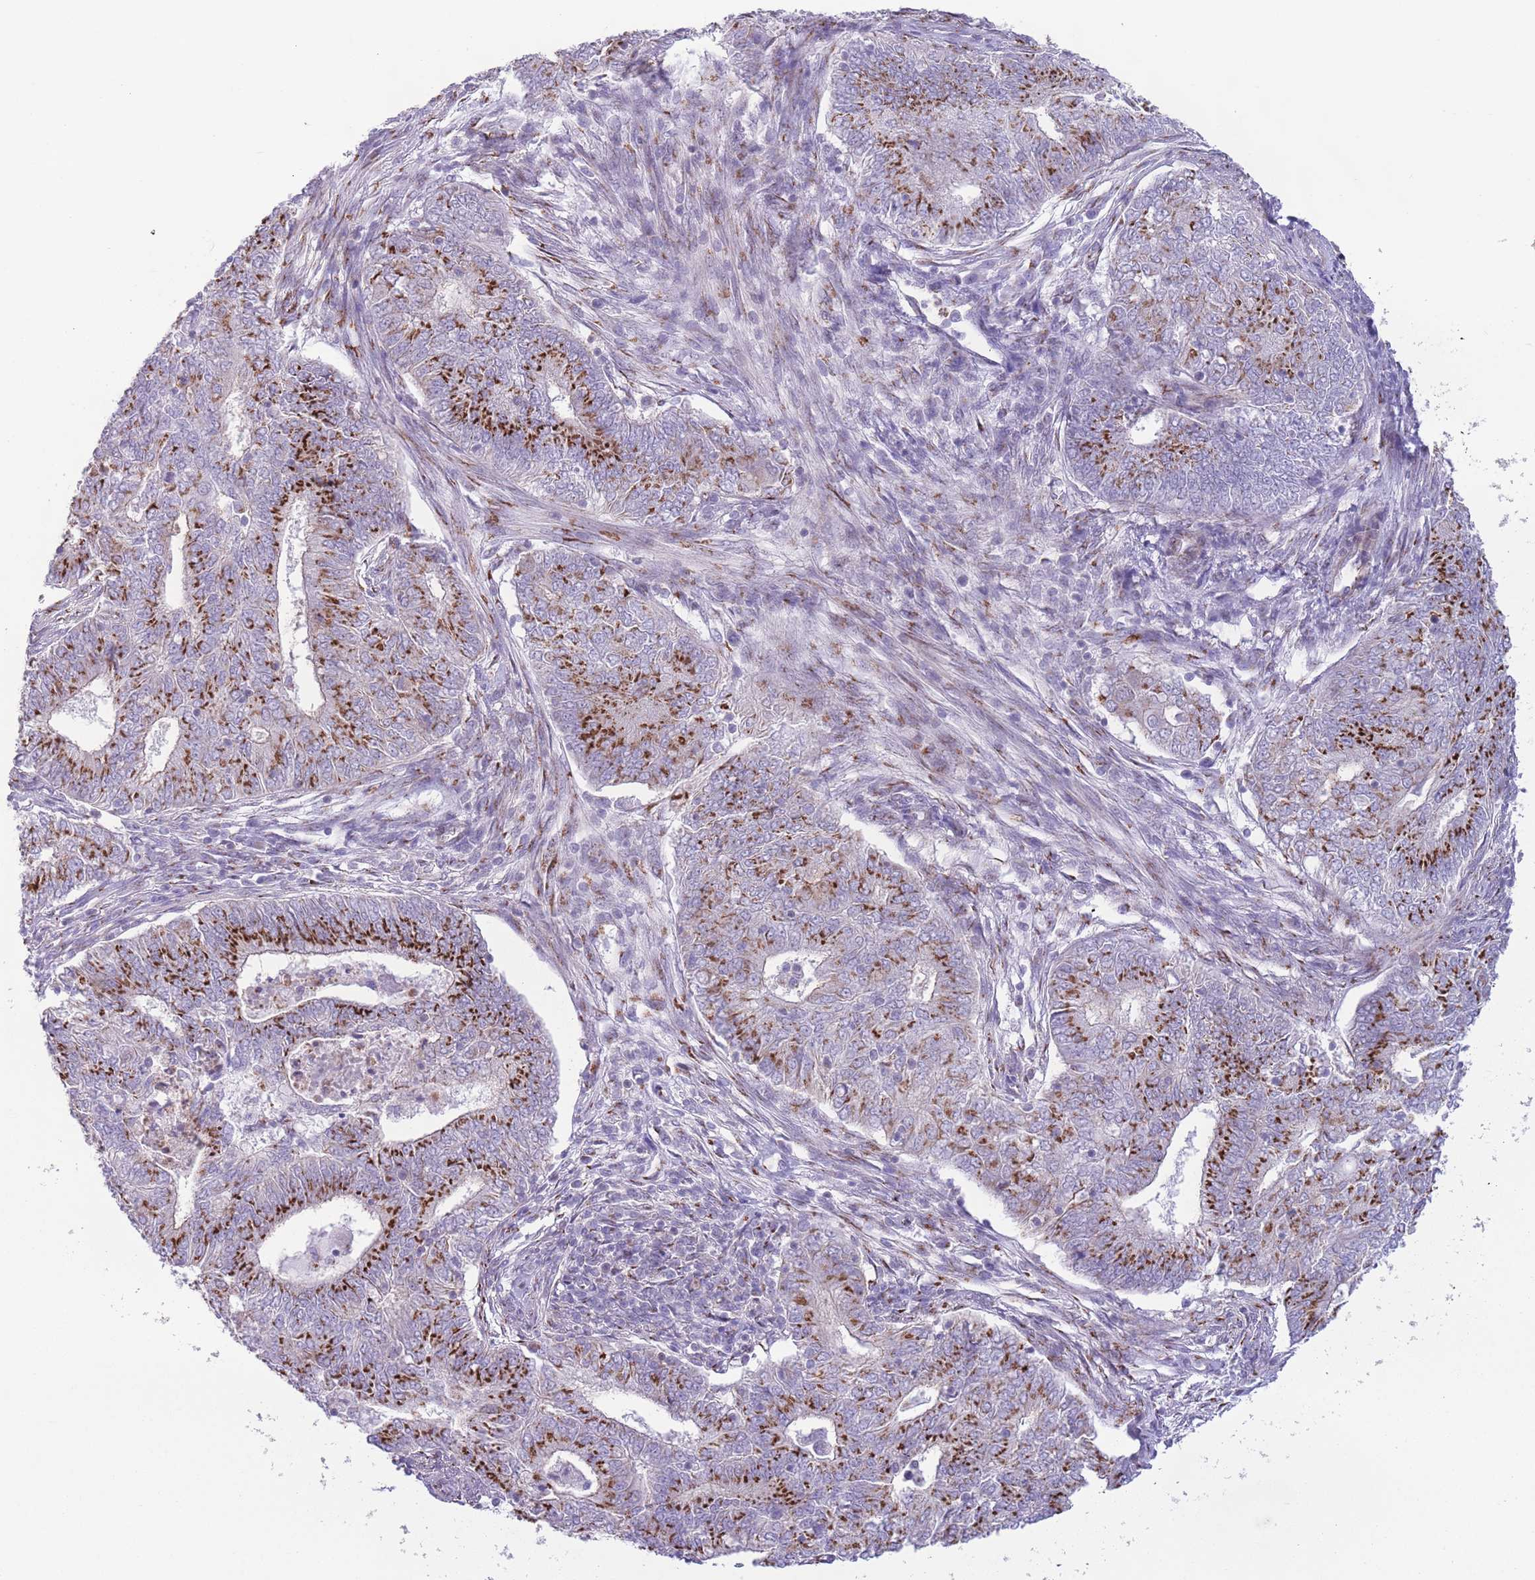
{"staining": {"intensity": "strong", "quantity": ">75%", "location": "cytoplasmic/membranous"}, "tissue": "endometrial cancer", "cell_type": "Tumor cells", "image_type": "cancer", "snomed": [{"axis": "morphology", "description": "Adenocarcinoma, NOS"}, {"axis": "topography", "description": "Endometrium"}], "caption": "The image demonstrates staining of endometrial adenocarcinoma, revealing strong cytoplasmic/membranous protein positivity (brown color) within tumor cells. (IHC, brightfield microscopy, high magnification).", "gene": "C20orf96", "patient": {"sex": "female", "age": 62}}